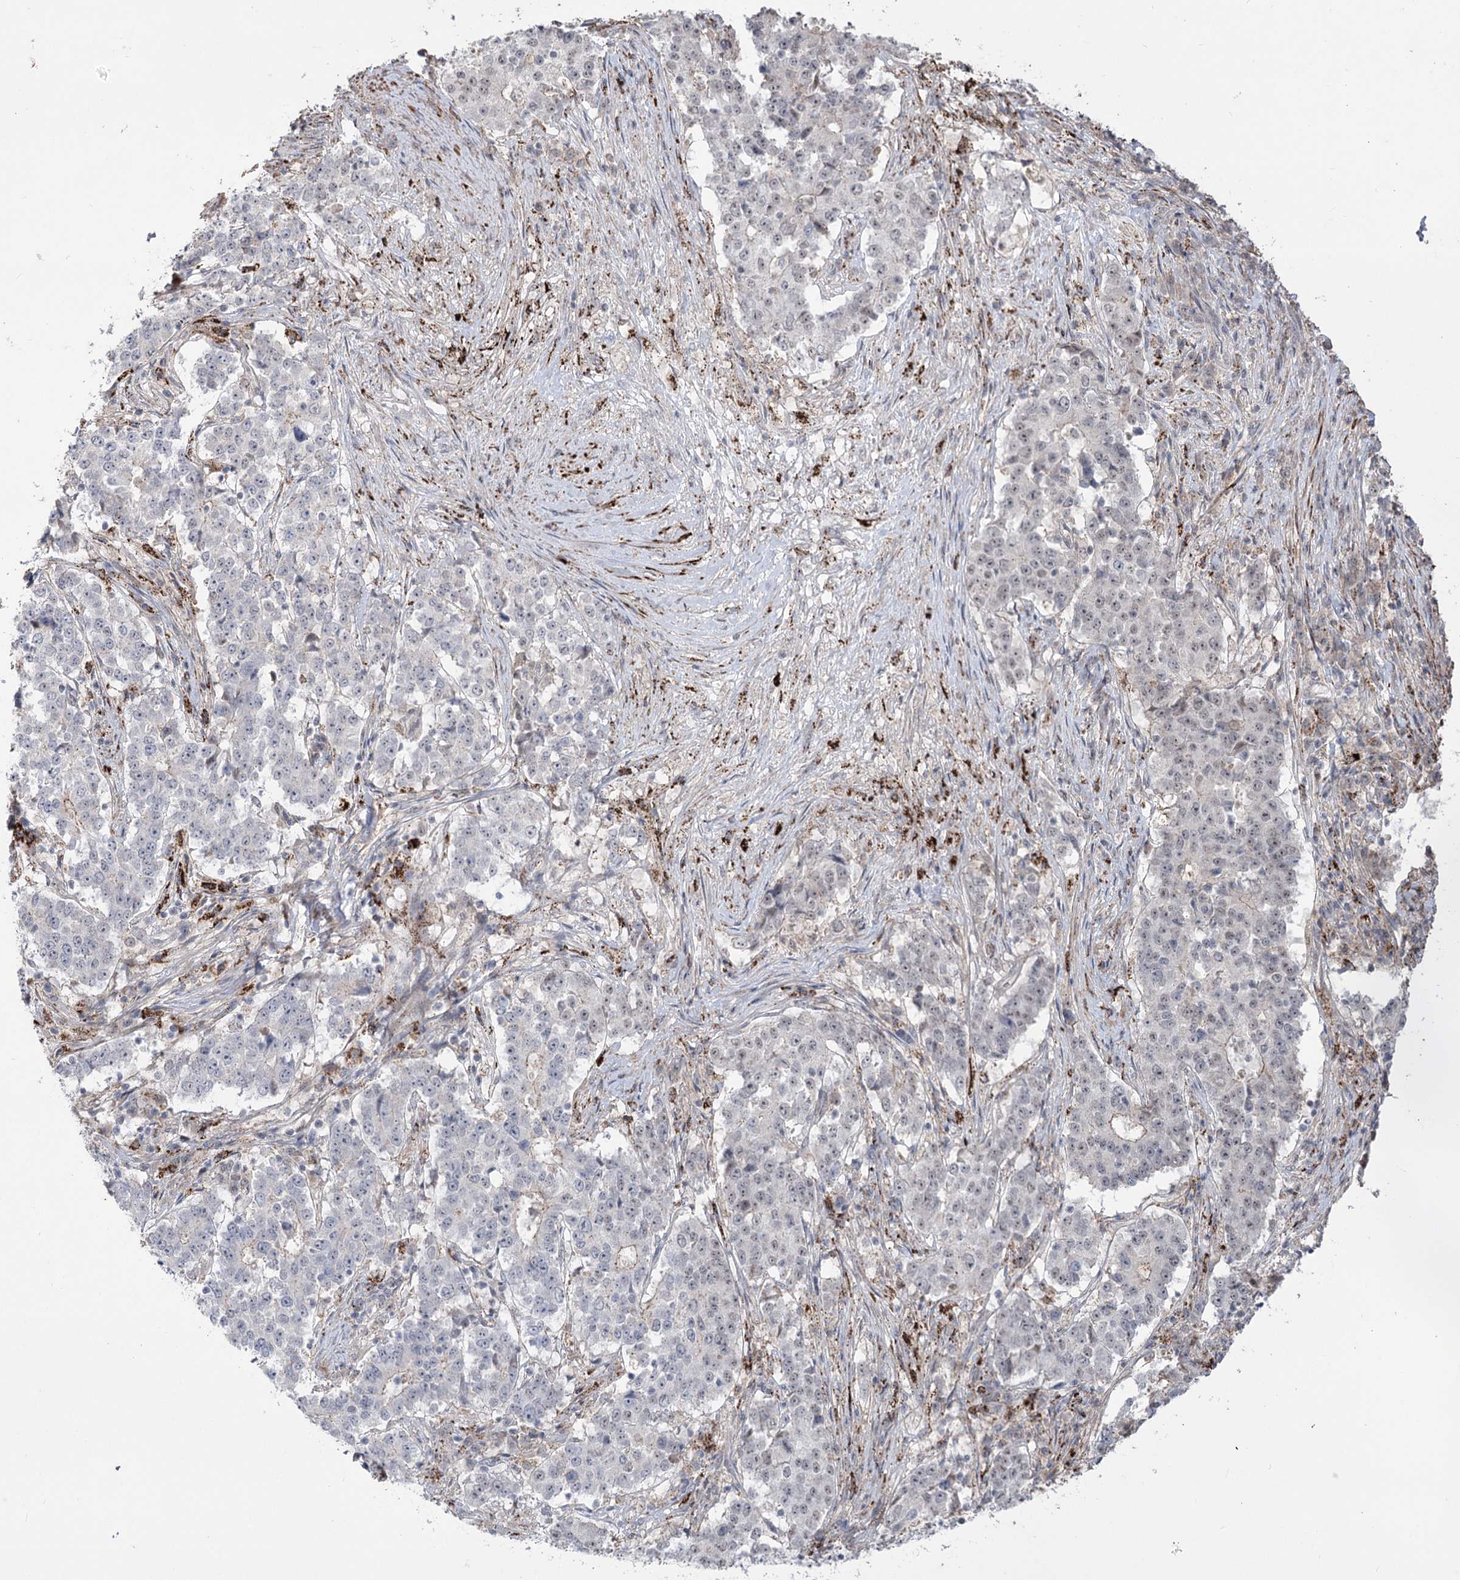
{"staining": {"intensity": "negative", "quantity": "none", "location": "none"}, "tissue": "stomach cancer", "cell_type": "Tumor cells", "image_type": "cancer", "snomed": [{"axis": "morphology", "description": "Adenocarcinoma, NOS"}, {"axis": "topography", "description": "Stomach"}], "caption": "Adenocarcinoma (stomach) stained for a protein using IHC demonstrates no staining tumor cells.", "gene": "ZSCAN23", "patient": {"sex": "male", "age": 59}}